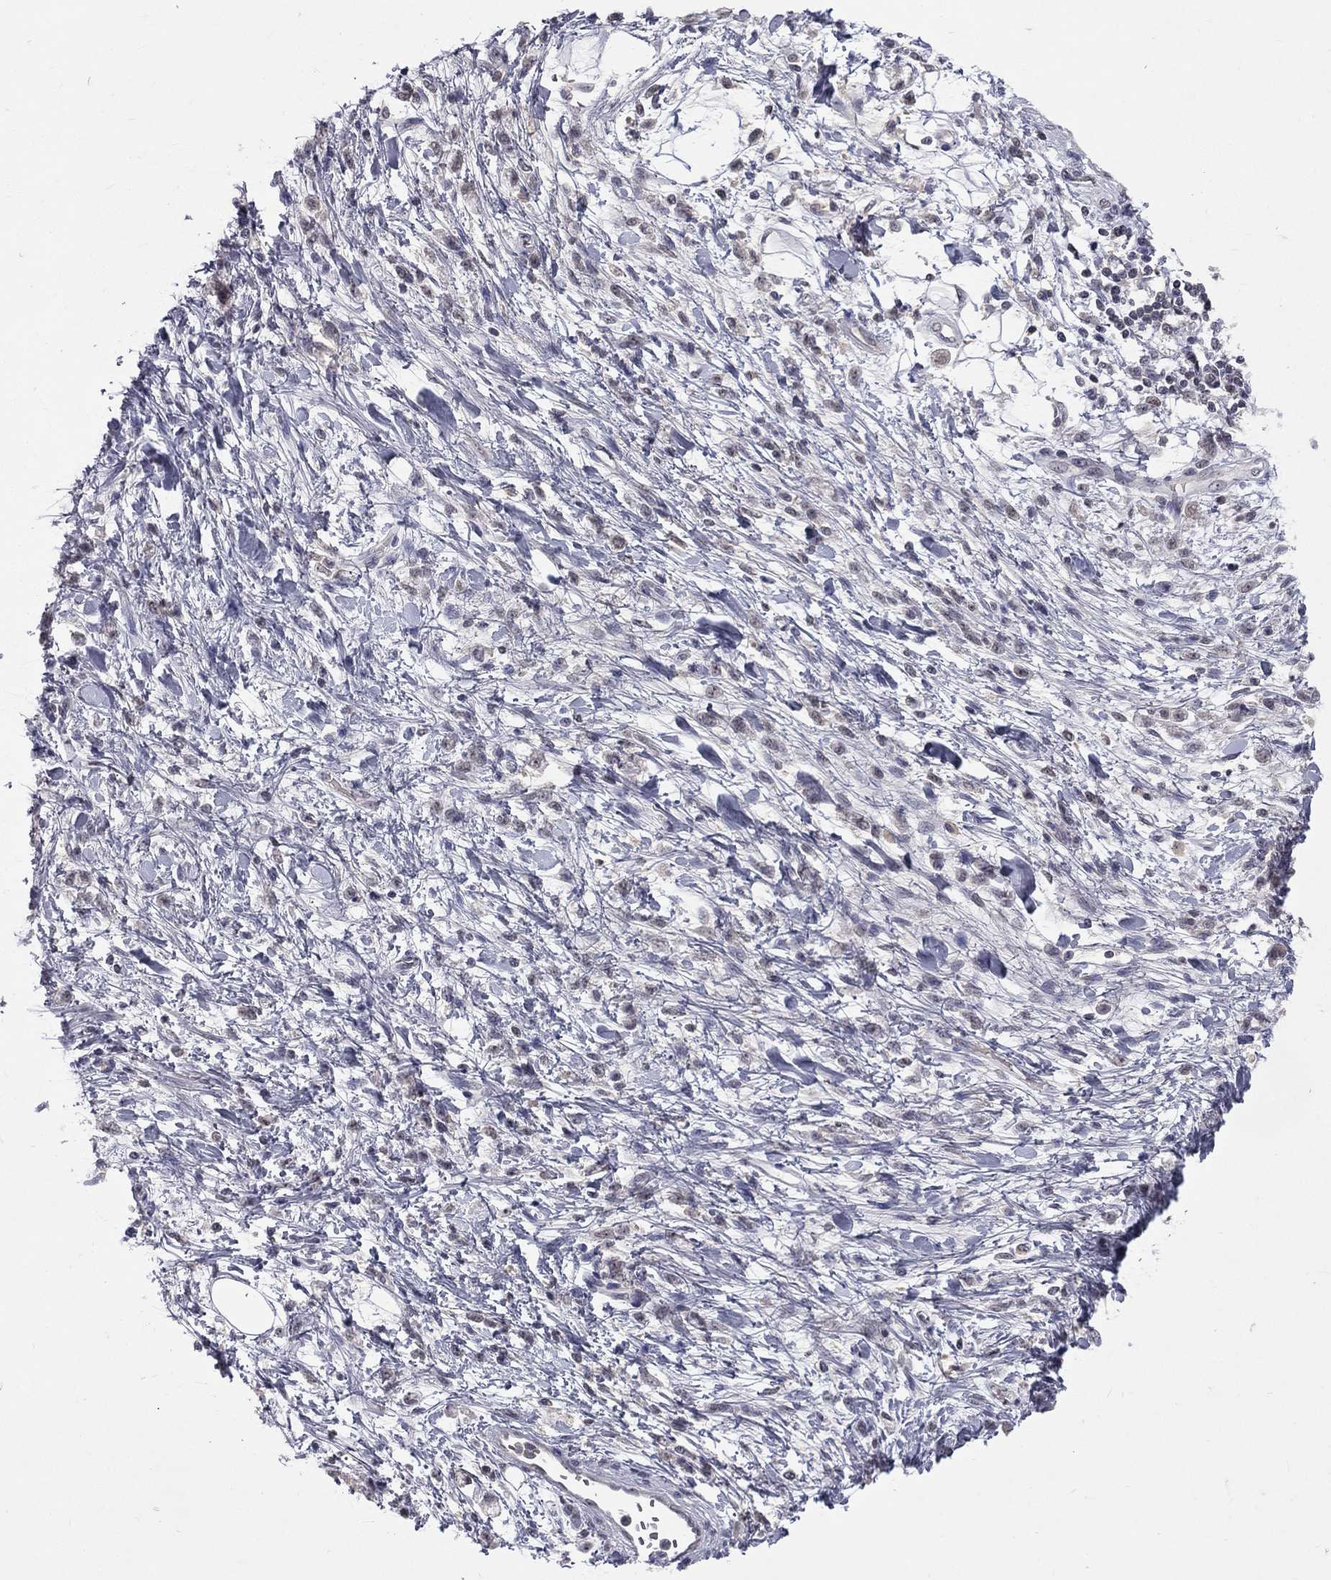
{"staining": {"intensity": "negative", "quantity": "none", "location": "none"}, "tissue": "stomach cancer", "cell_type": "Tumor cells", "image_type": "cancer", "snomed": [{"axis": "morphology", "description": "Adenocarcinoma, NOS"}, {"axis": "topography", "description": "Stomach"}], "caption": "Tumor cells are negative for protein expression in human stomach adenocarcinoma.", "gene": "DSG4", "patient": {"sex": "female", "age": 60}}